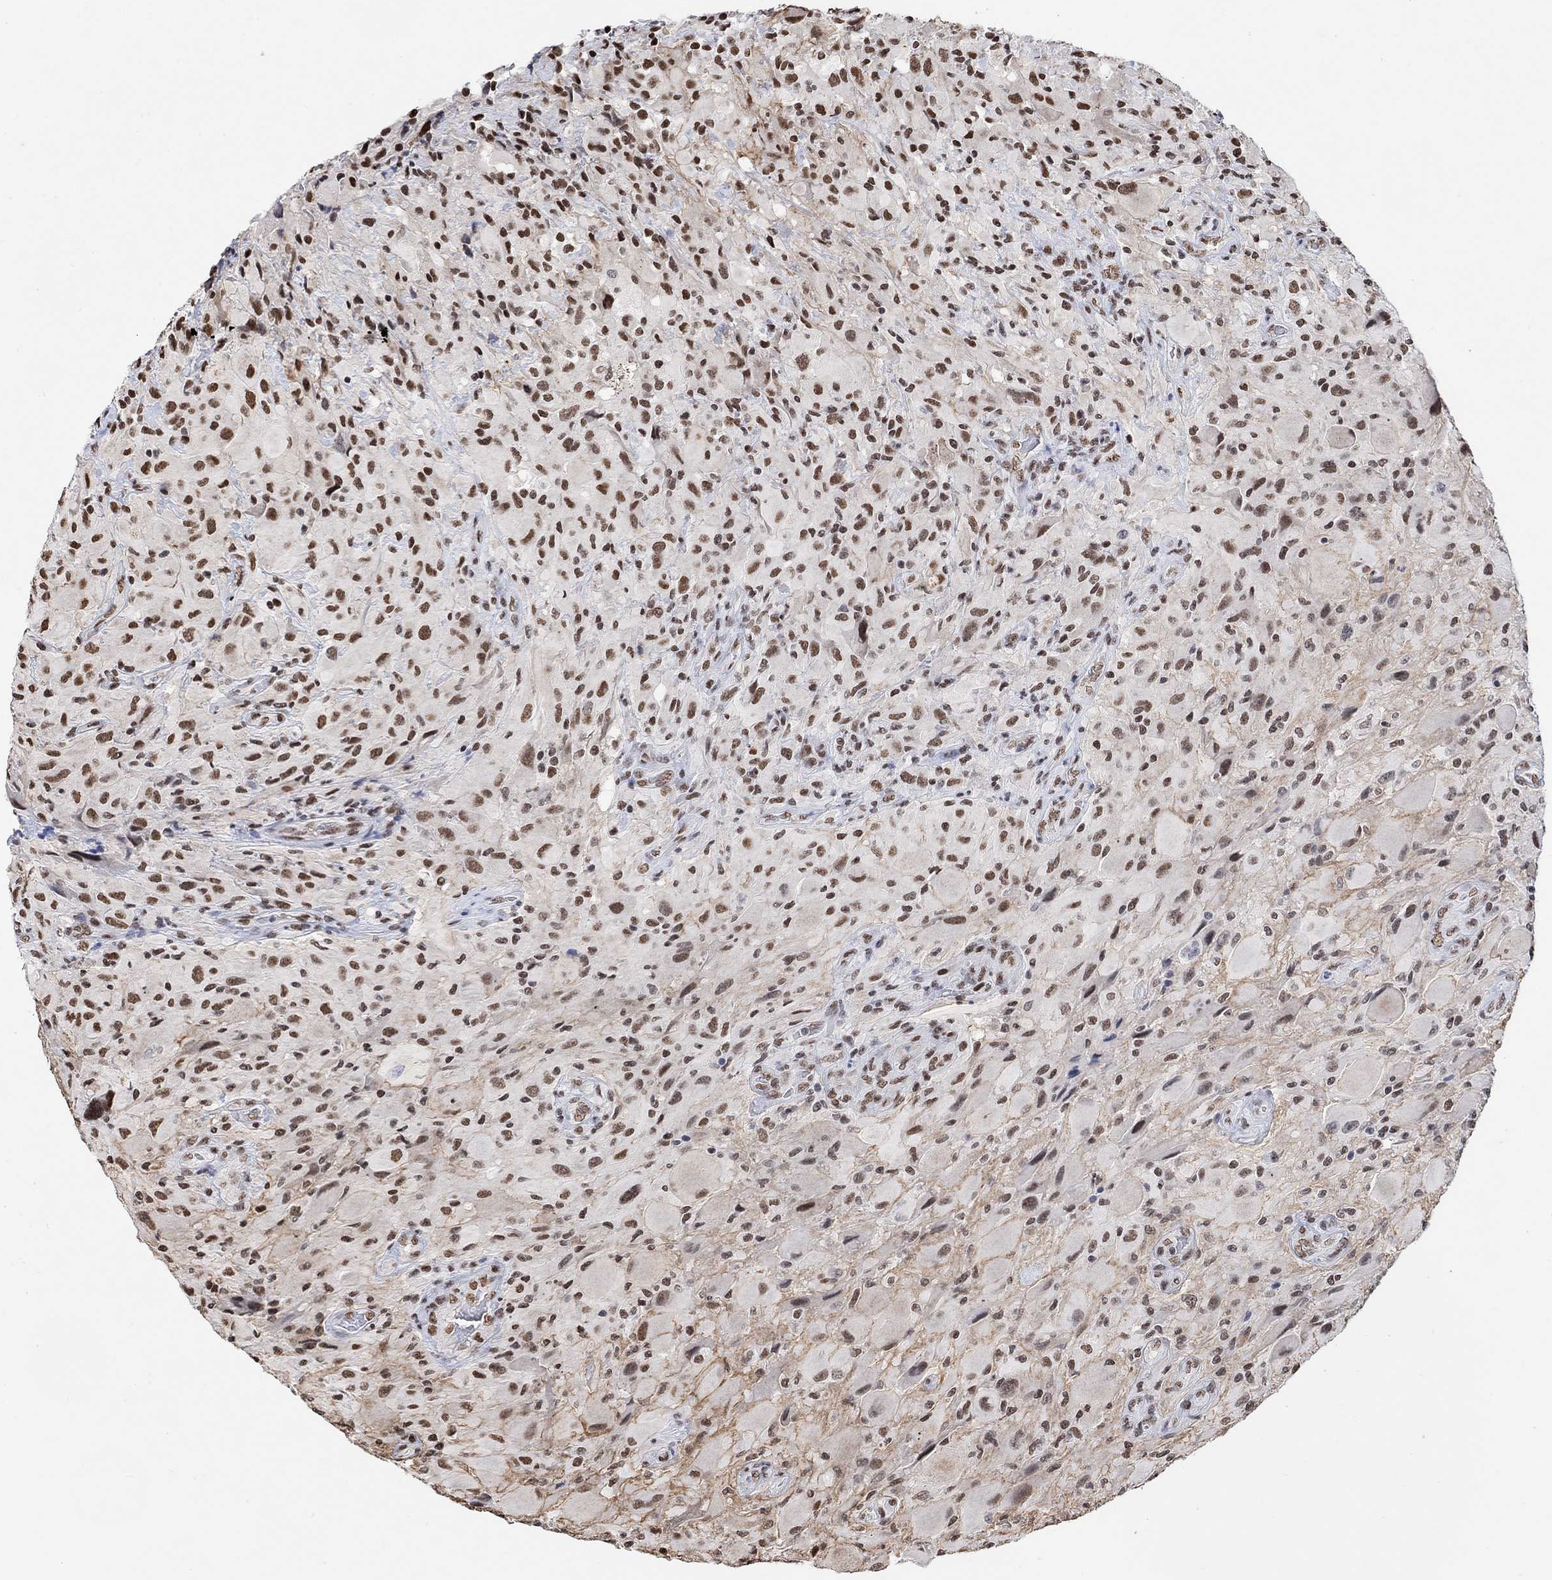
{"staining": {"intensity": "strong", "quantity": "25%-75%", "location": "nuclear"}, "tissue": "glioma", "cell_type": "Tumor cells", "image_type": "cancer", "snomed": [{"axis": "morphology", "description": "Glioma, malignant, High grade"}, {"axis": "topography", "description": "Cerebral cortex"}], "caption": "The micrograph exhibits staining of malignant glioma (high-grade), revealing strong nuclear protein staining (brown color) within tumor cells.", "gene": "USP39", "patient": {"sex": "male", "age": 35}}